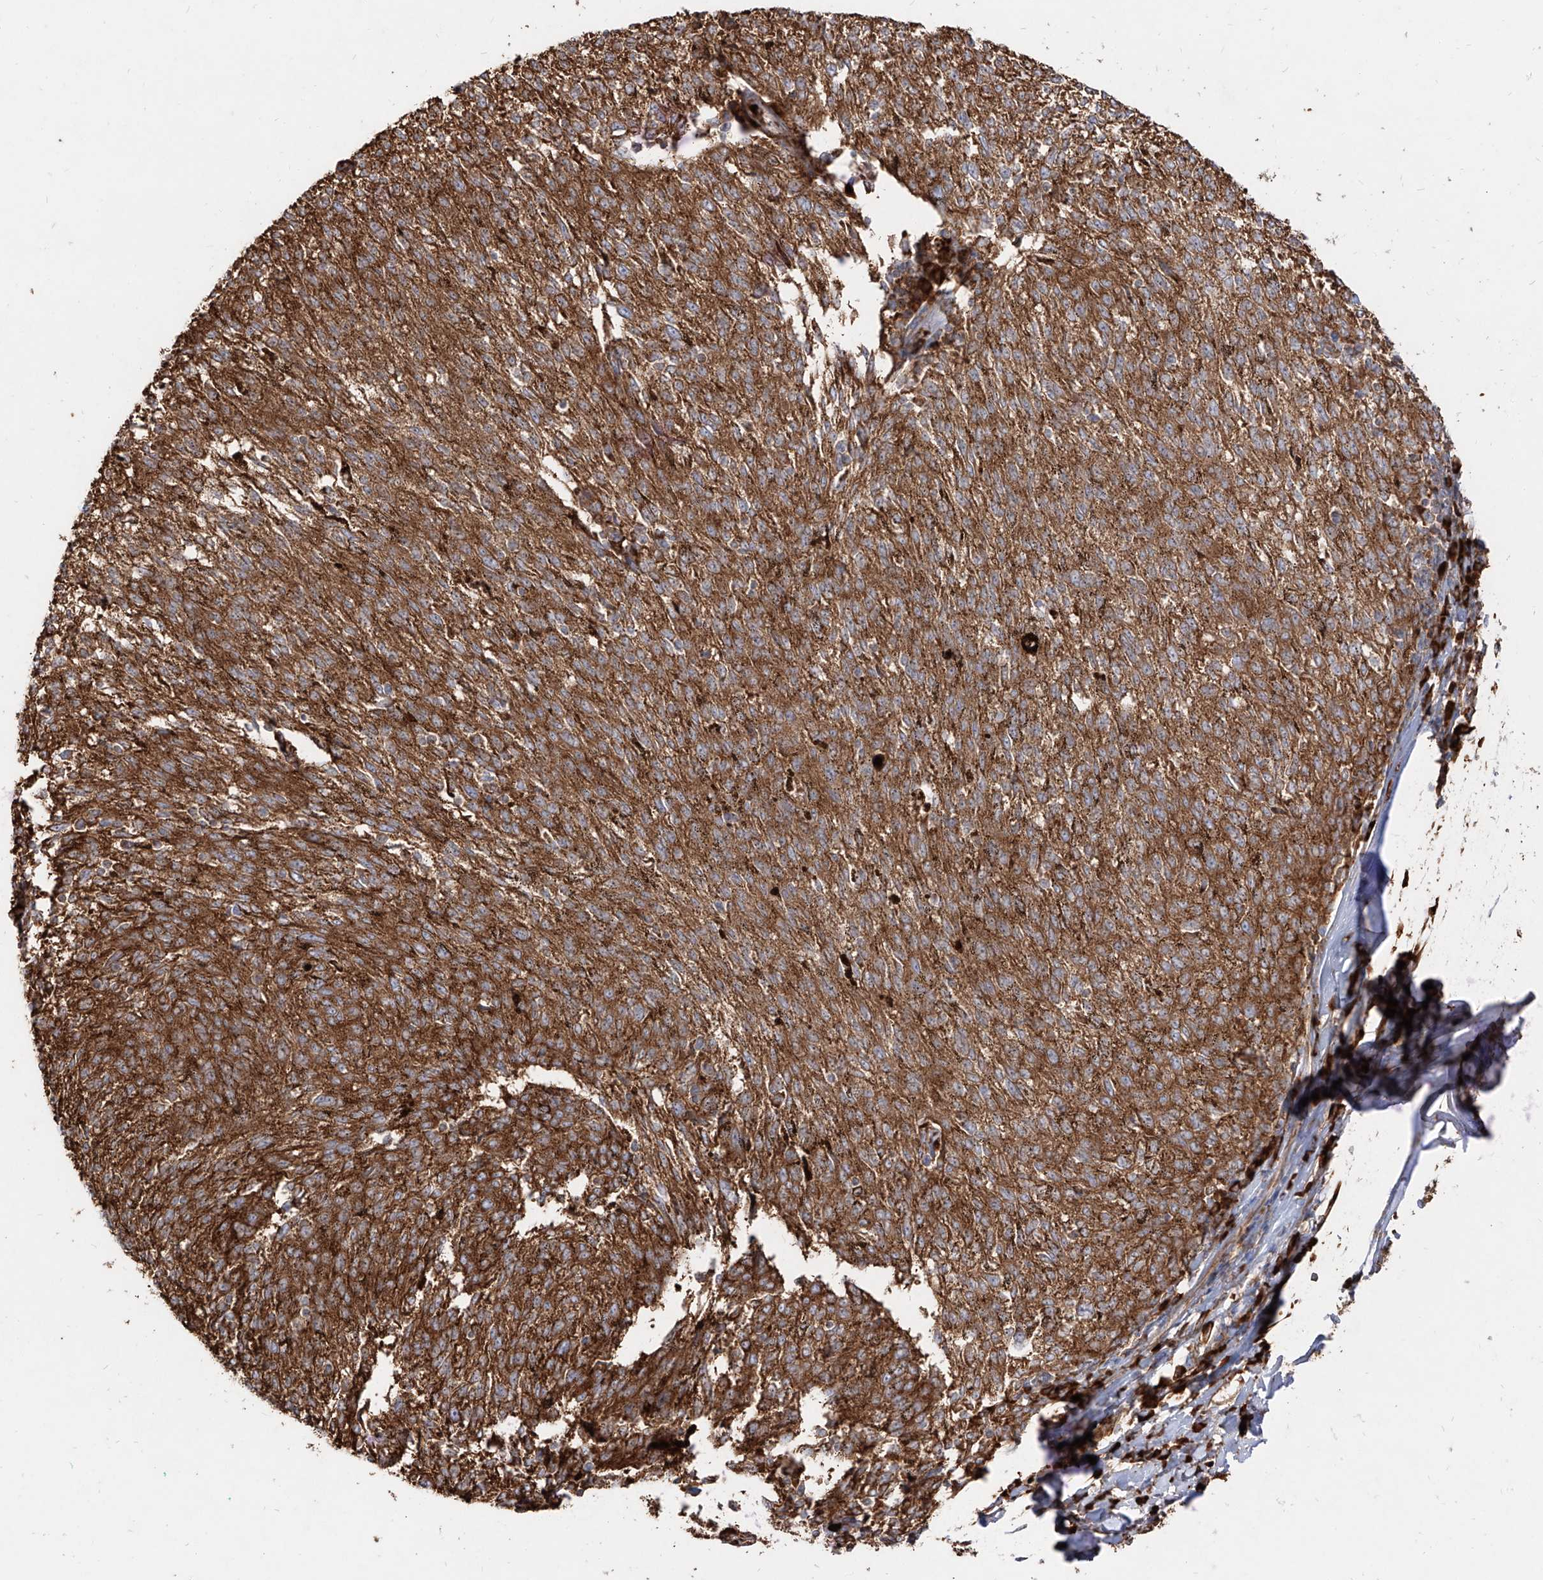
{"staining": {"intensity": "strong", "quantity": ">75%", "location": "cytoplasmic/membranous"}, "tissue": "melanoma", "cell_type": "Tumor cells", "image_type": "cancer", "snomed": [{"axis": "morphology", "description": "Malignant melanoma, NOS"}, {"axis": "topography", "description": "Skin"}], "caption": "There is high levels of strong cytoplasmic/membranous positivity in tumor cells of melanoma, as demonstrated by immunohistochemical staining (brown color).", "gene": "RPS25", "patient": {"sex": "female", "age": 72}}